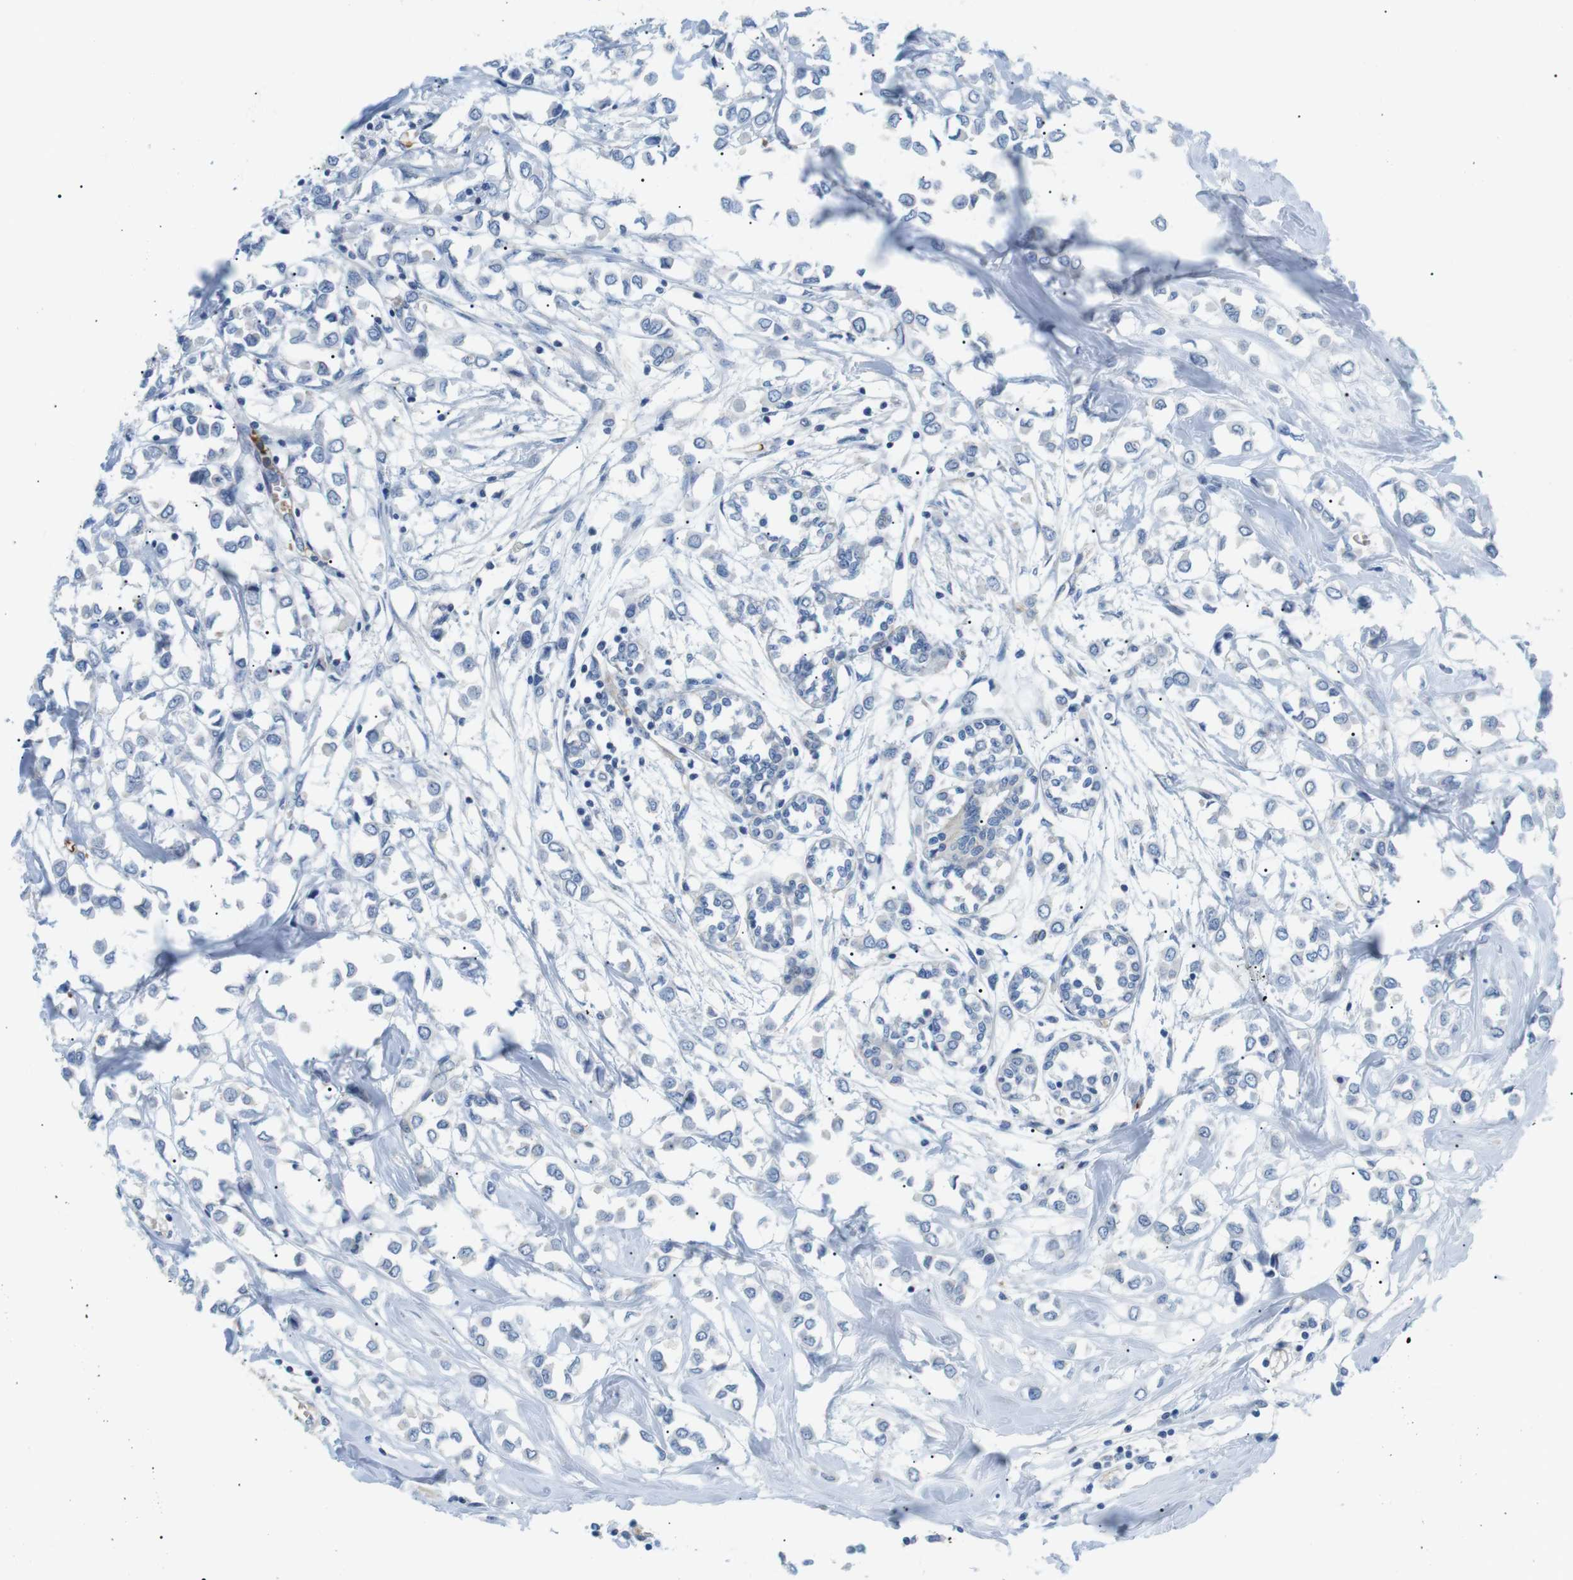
{"staining": {"intensity": "negative", "quantity": "none", "location": "none"}, "tissue": "breast cancer", "cell_type": "Tumor cells", "image_type": "cancer", "snomed": [{"axis": "morphology", "description": "Lobular carcinoma"}, {"axis": "topography", "description": "Breast"}], "caption": "High power microscopy micrograph of an IHC image of breast lobular carcinoma, revealing no significant staining in tumor cells. (Immunohistochemistry, brightfield microscopy, high magnification).", "gene": "ADCY10", "patient": {"sex": "female", "age": 51}}